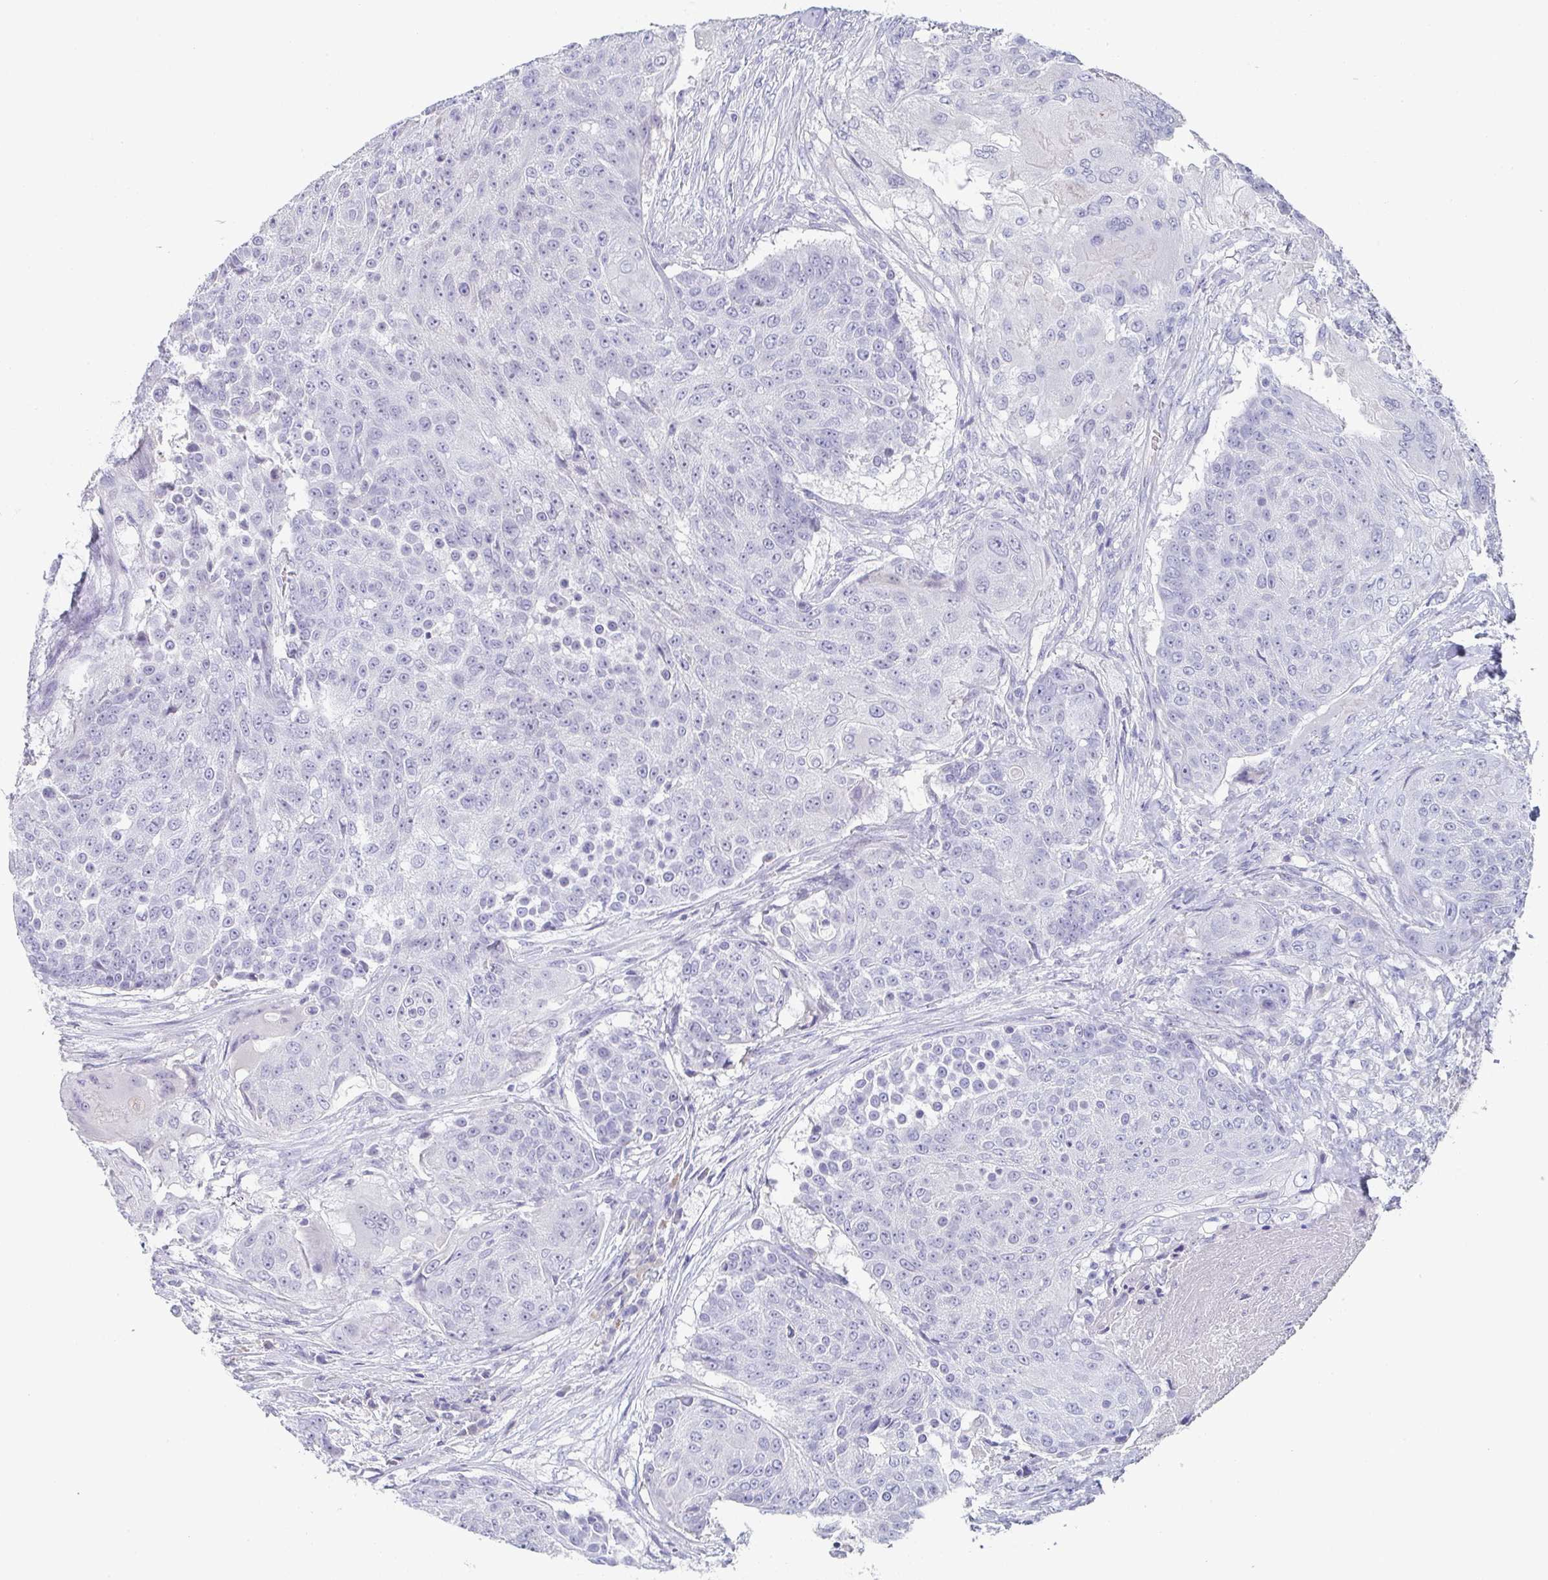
{"staining": {"intensity": "negative", "quantity": "none", "location": "none"}, "tissue": "urothelial cancer", "cell_type": "Tumor cells", "image_type": "cancer", "snomed": [{"axis": "morphology", "description": "Urothelial carcinoma, High grade"}, {"axis": "topography", "description": "Urinary bladder"}], "caption": "Urothelial carcinoma (high-grade) stained for a protein using IHC shows no staining tumor cells.", "gene": "NOXRED1", "patient": {"sex": "female", "age": 63}}